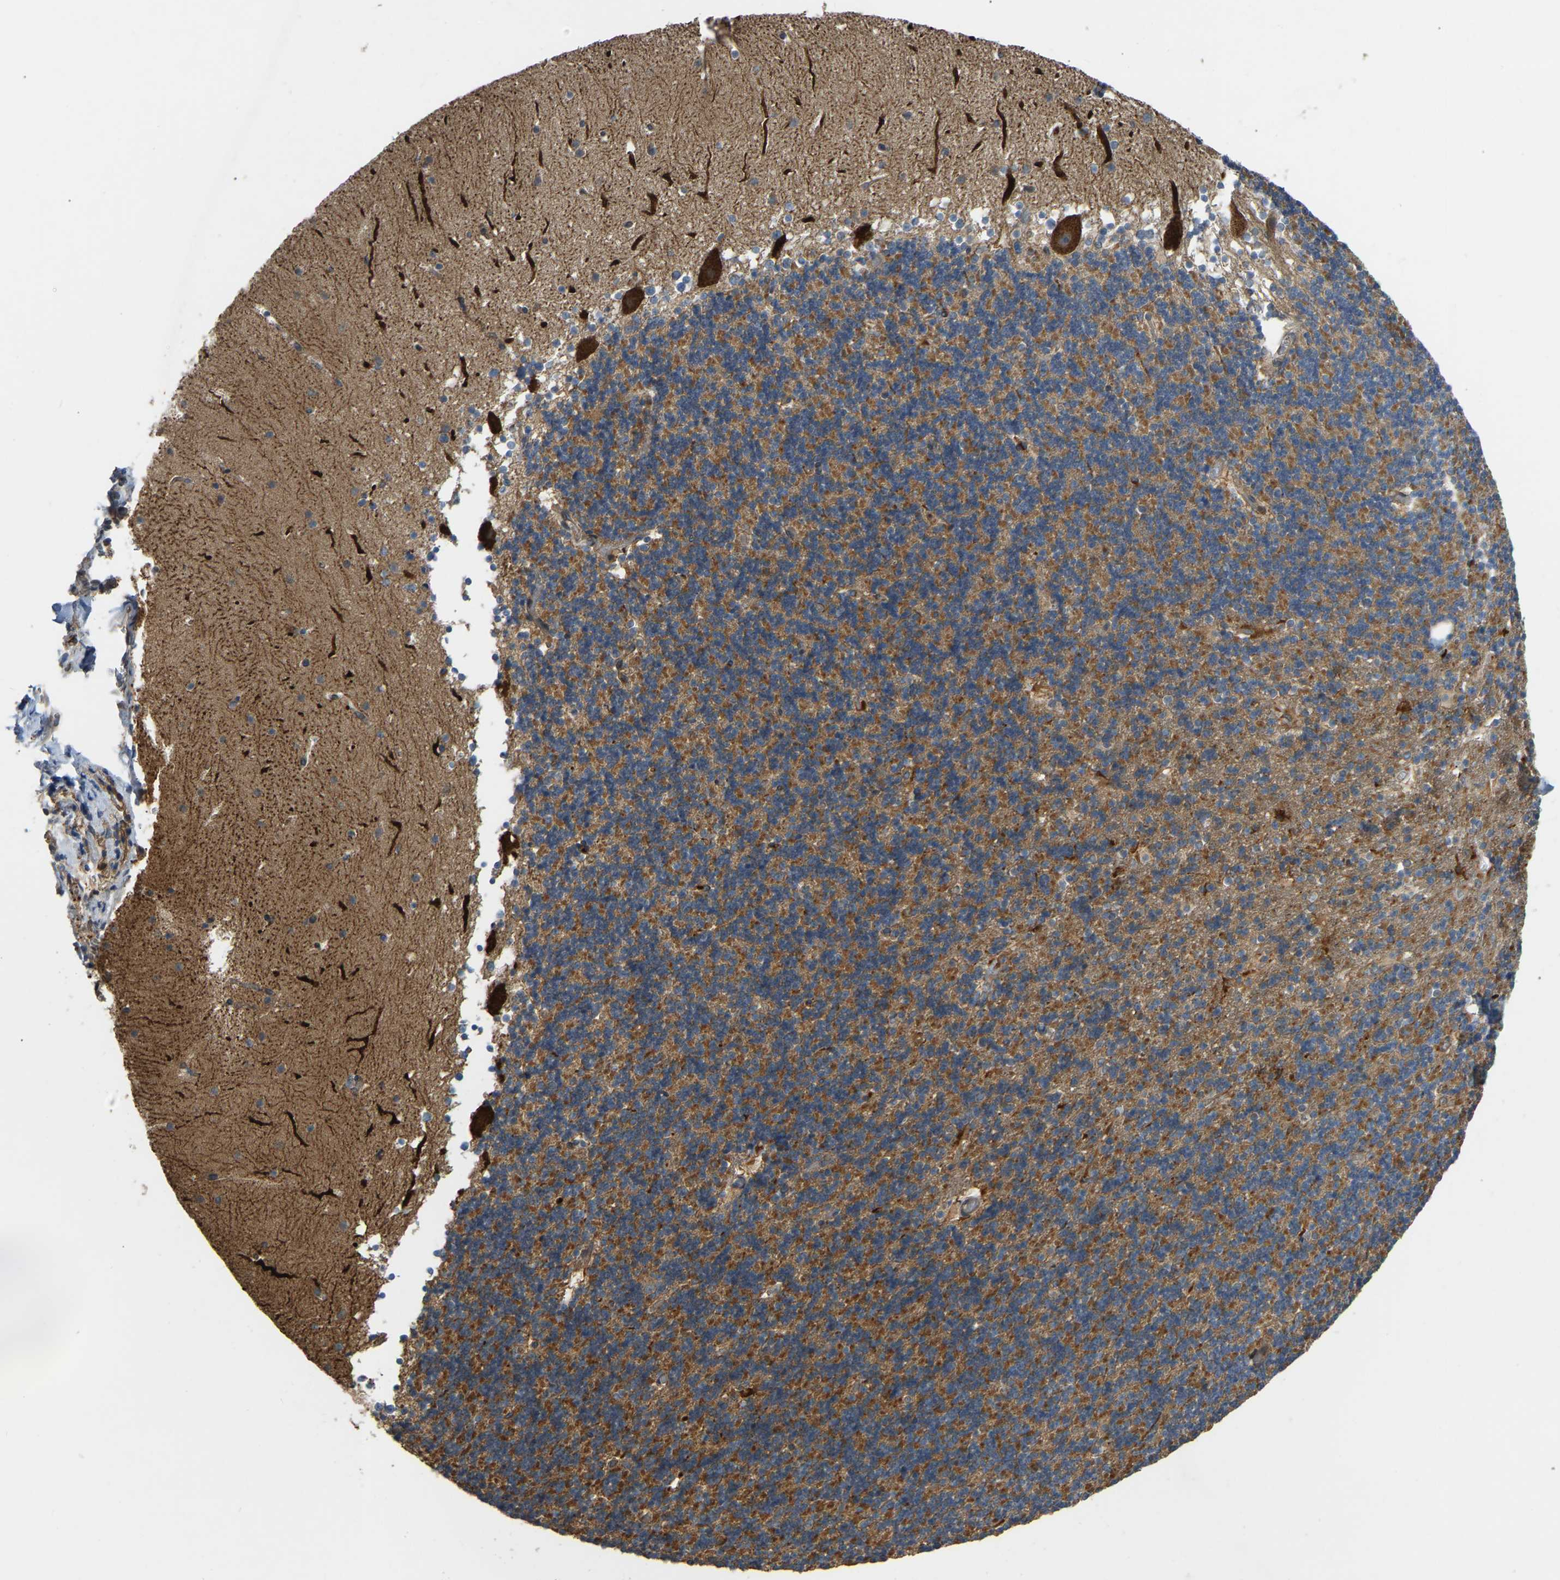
{"staining": {"intensity": "strong", "quantity": "25%-75%", "location": "cytoplasmic/membranous"}, "tissue": "cerebellum", "cell_type": "Cells in granular layer", "image_type": "normal", "snomed": [{"axis": "morphology", "description": "Normal tissue, NOS"}, {"axis": "topography", "description": "Cerebellum"}], "caption": "Immunohistochemistry (IHC) image of benign cerebellum: human cerebellum stained using immunohistochemistry (IHC) shows high levels of strong protein expression localized specifically in the cytoplasmic/membranous of cells in granular layer, appearing as a cytoplasmic/membranous brown color.", "gene": "C21orf91", "patient": {"sex": "male", "age": 45}}